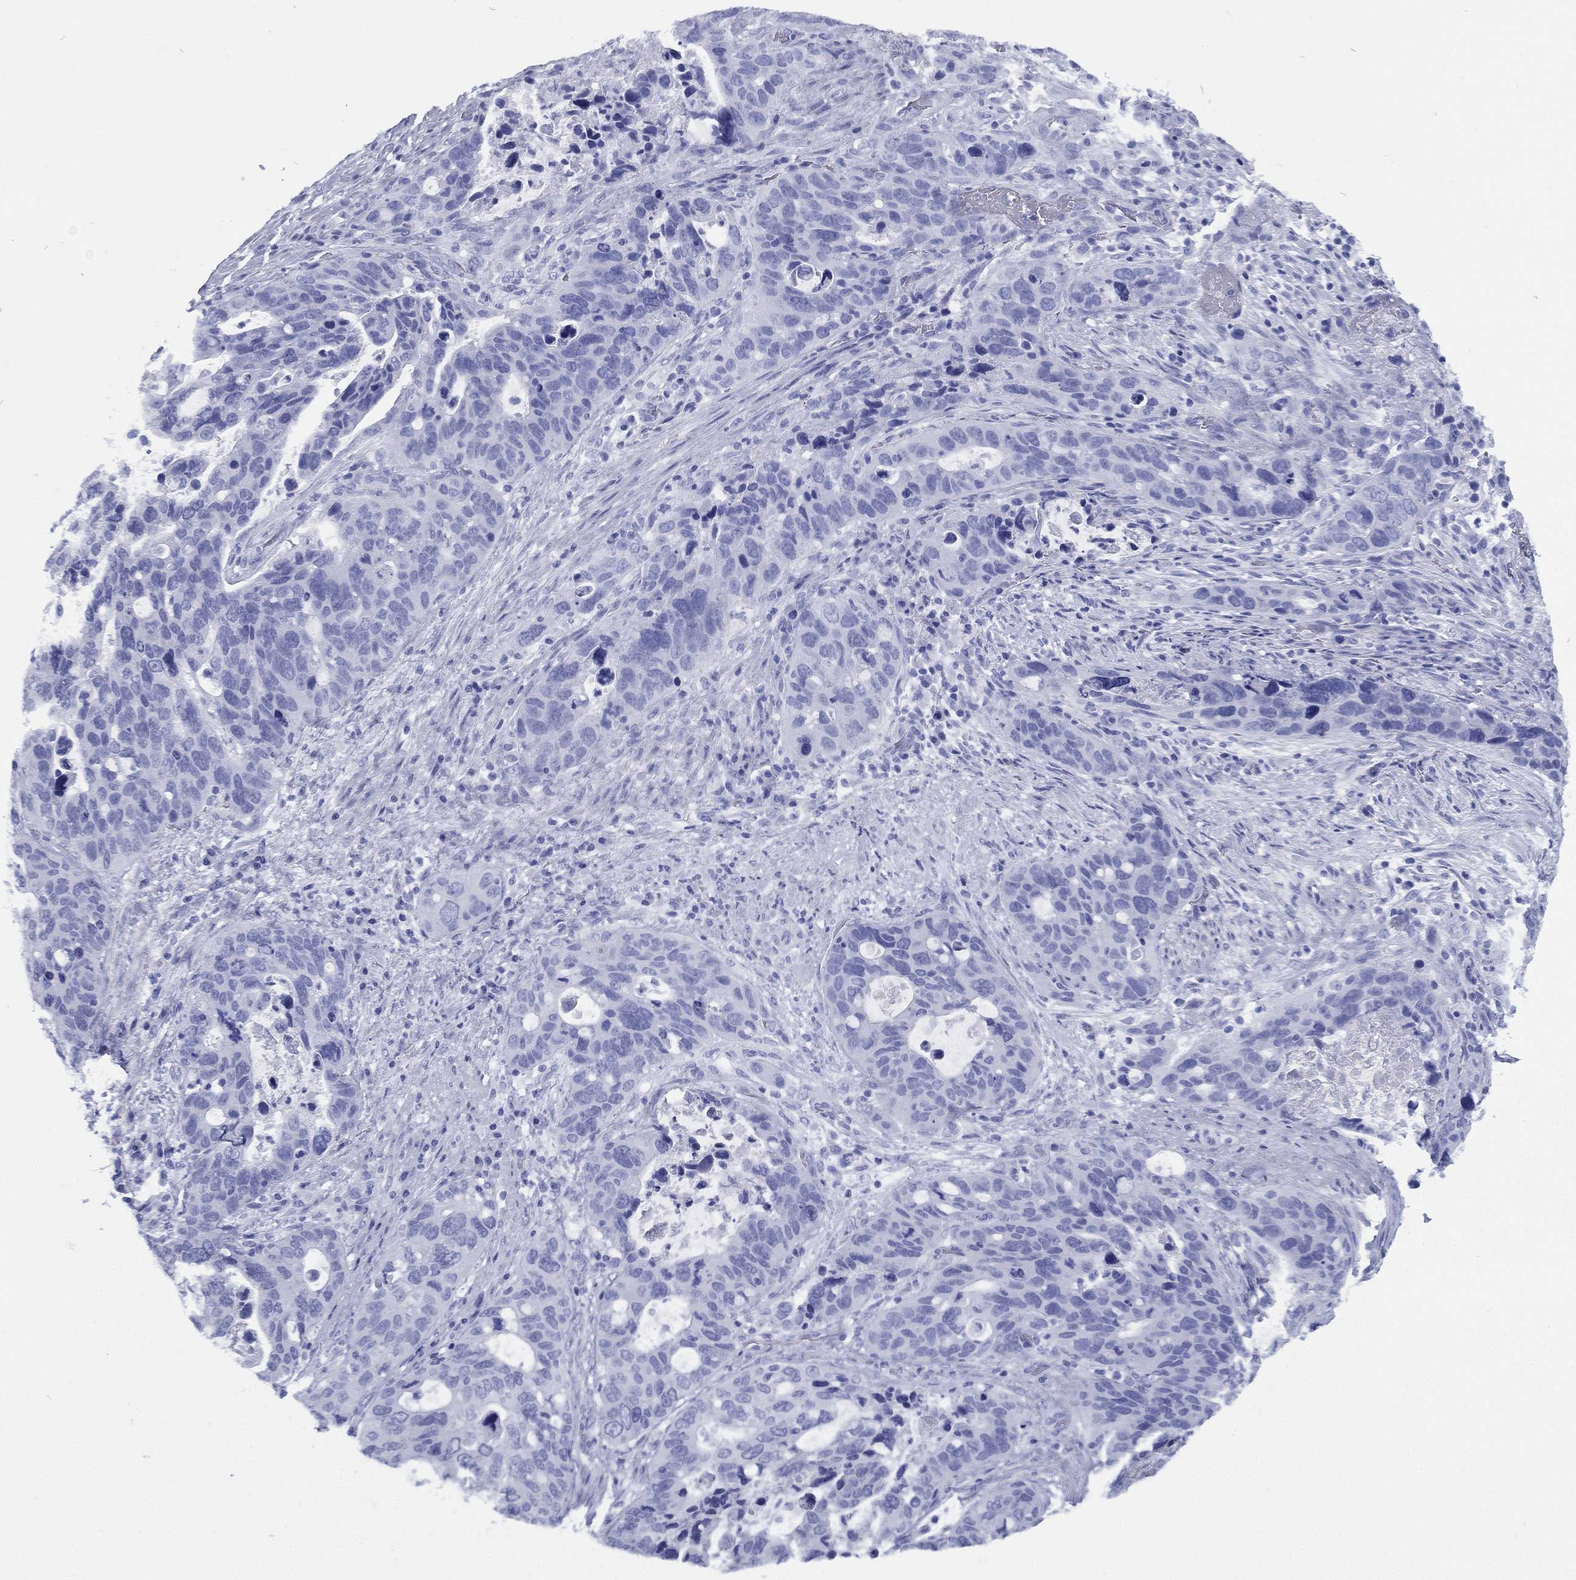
{"staining": {"intensity": "negative", "quantity": "none", "location": "none"}, "tissue": "stomach cancer", "cell_type": "Tumor cells", "image_type": "cancer", "snomed": [{"axis": "morphology", "description": "Adenocarcinoma, NOS"}, {"axis": "topography", "description": "Stomach"}], "caption": "An immunohistochemistry (IHC) histopathology image of stomach adenocarcinoma is shown. There is no staining in tumor cells of stomach adenocarcinoma.", "gene": "RSPH4A", "patient": {"sex": "male", "age": 54}}